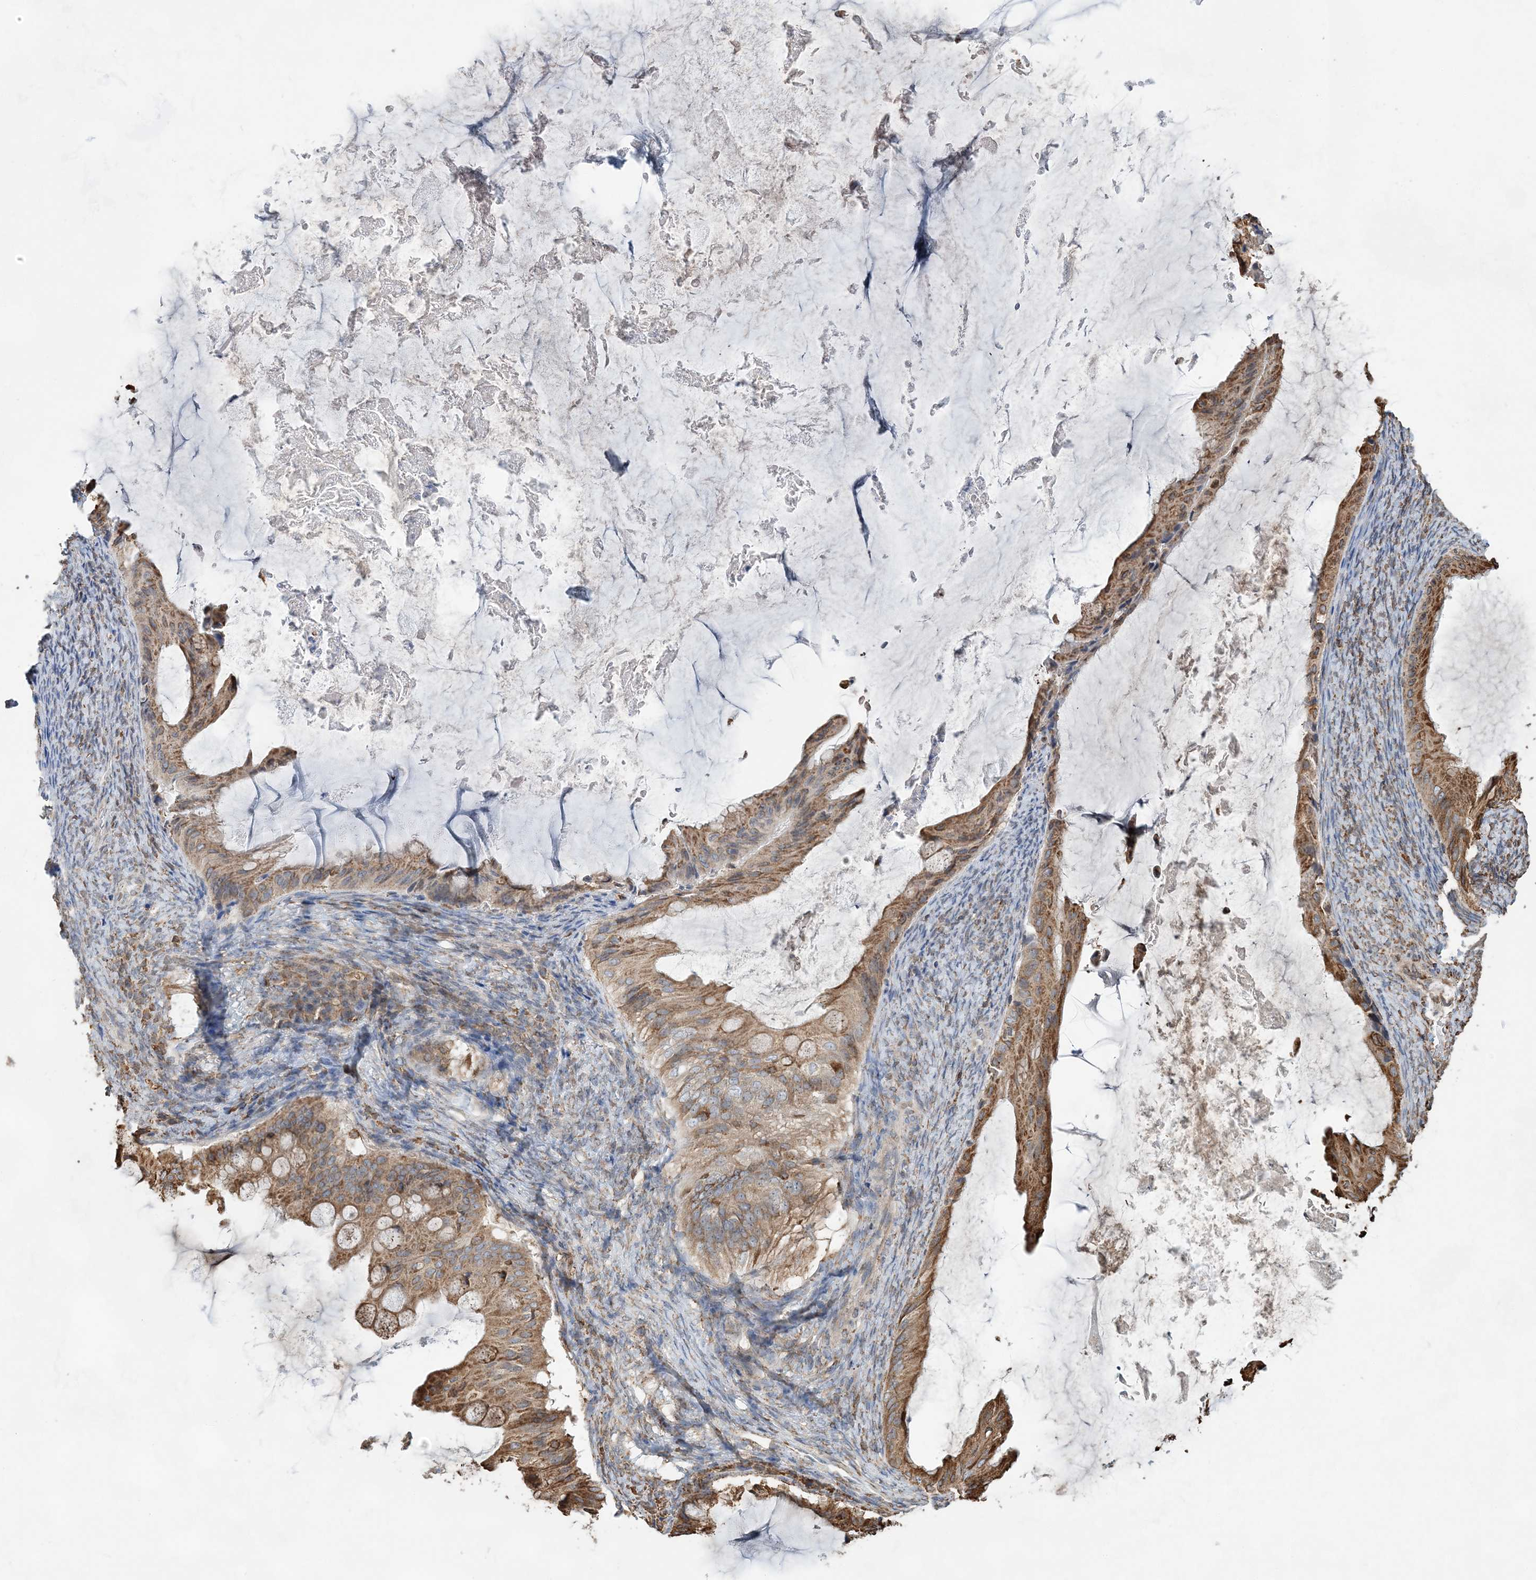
{"staining": {"intensity": "moderate", "quantity": ">75%", "location": "cytoplasmic/membranous"}, "tissue": "ovarian cancer", "cell_type": "Tumor cells", "image_type": "cancer", "snomed": [{"axis": "morphology", "description": "Cystadenocarcinoma, mucinous, NOS"}, {"axis": "topography", "description": "Ovary"}], "caption": "A brown stain labels moderate cytoplasmic/membranous expression of a protein in human ovarian cancer (mucinous cystadenocarcinoma) tumor cells.", "gene": "WDR12", "patient": {"sex": "female", "age": 61}}